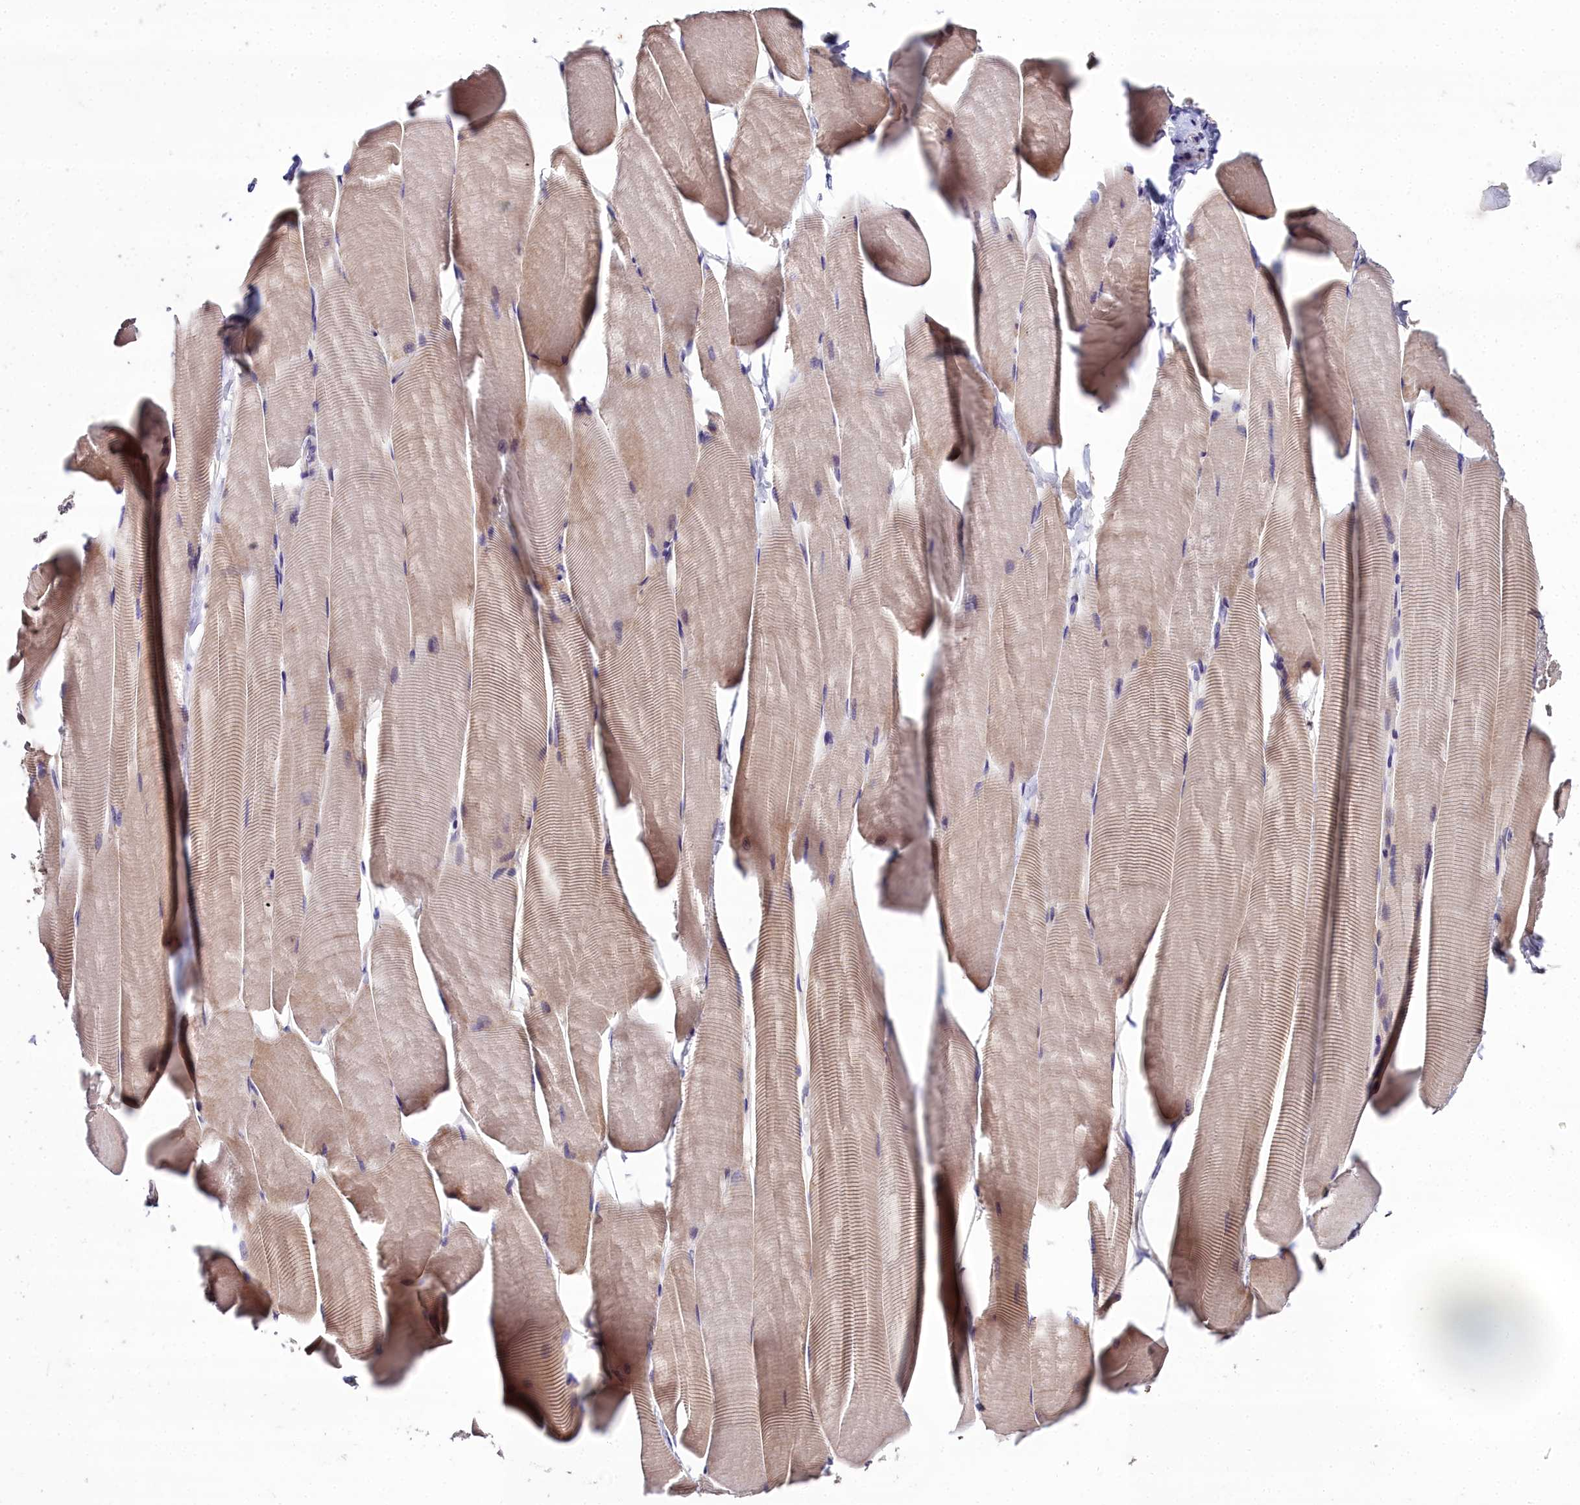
{"staining": {"intensity": "weak", "quantity": ">75%", "location": "cytoplasmic/membranous"}, "tissue": "skeletal muscle", "cell_type": "Myocytes", "image_type": "normal", "snomed": [{"axis": "morphology", "description": "Normal tissue, NOS"}, {"axis": "topography", "description": "Skeletal muscle"}], "caption": "This image exhibits benign skeletal muscle stained with IHC to label a protein in brown. The cytoplasmic/membranous of myocytes show weak positivity for the protein. Nuclei are counter-stained blue.", "gene": "NT5M", "patient": {"sex": "male", "age": 25}}